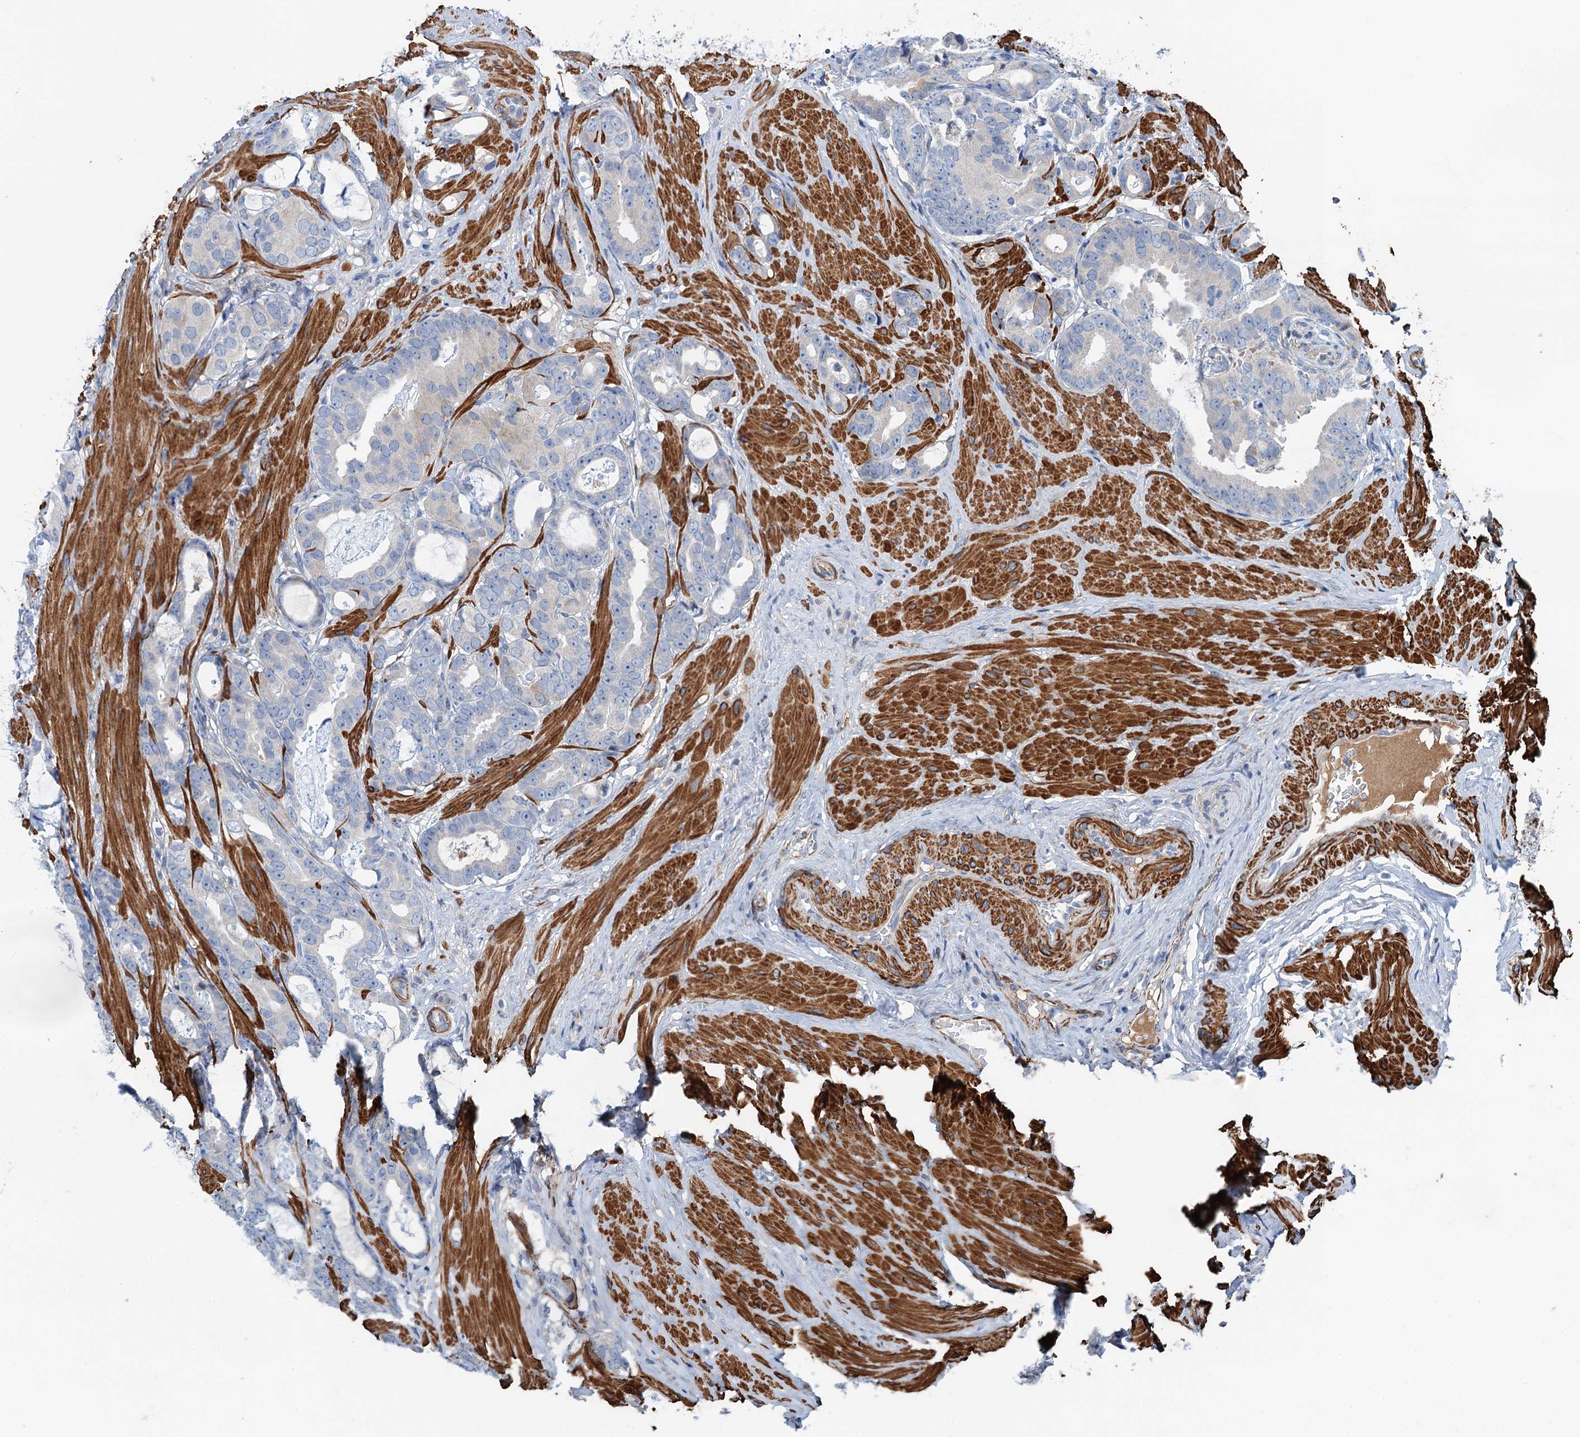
{"staining": {"intensity": "negative", "quantity": "none", "location": "none"}, "tissue": "prostate cancer", "cell_type": "Tumor cells", "image_type": "cancer", "snomed": [{"axis": "morphology", "description": "Adenocarcinoma, Low grade"}, {"axis": "topography", "description": "Prostate"}], "caption": "DAB immunohistochemical staining of human prostate cancer (adenocarcinoma (low-grade)) shows no significant expression in tumor cells.", "gene": "CSTPP1", "patient": {"sex": "male", "age": 71}}